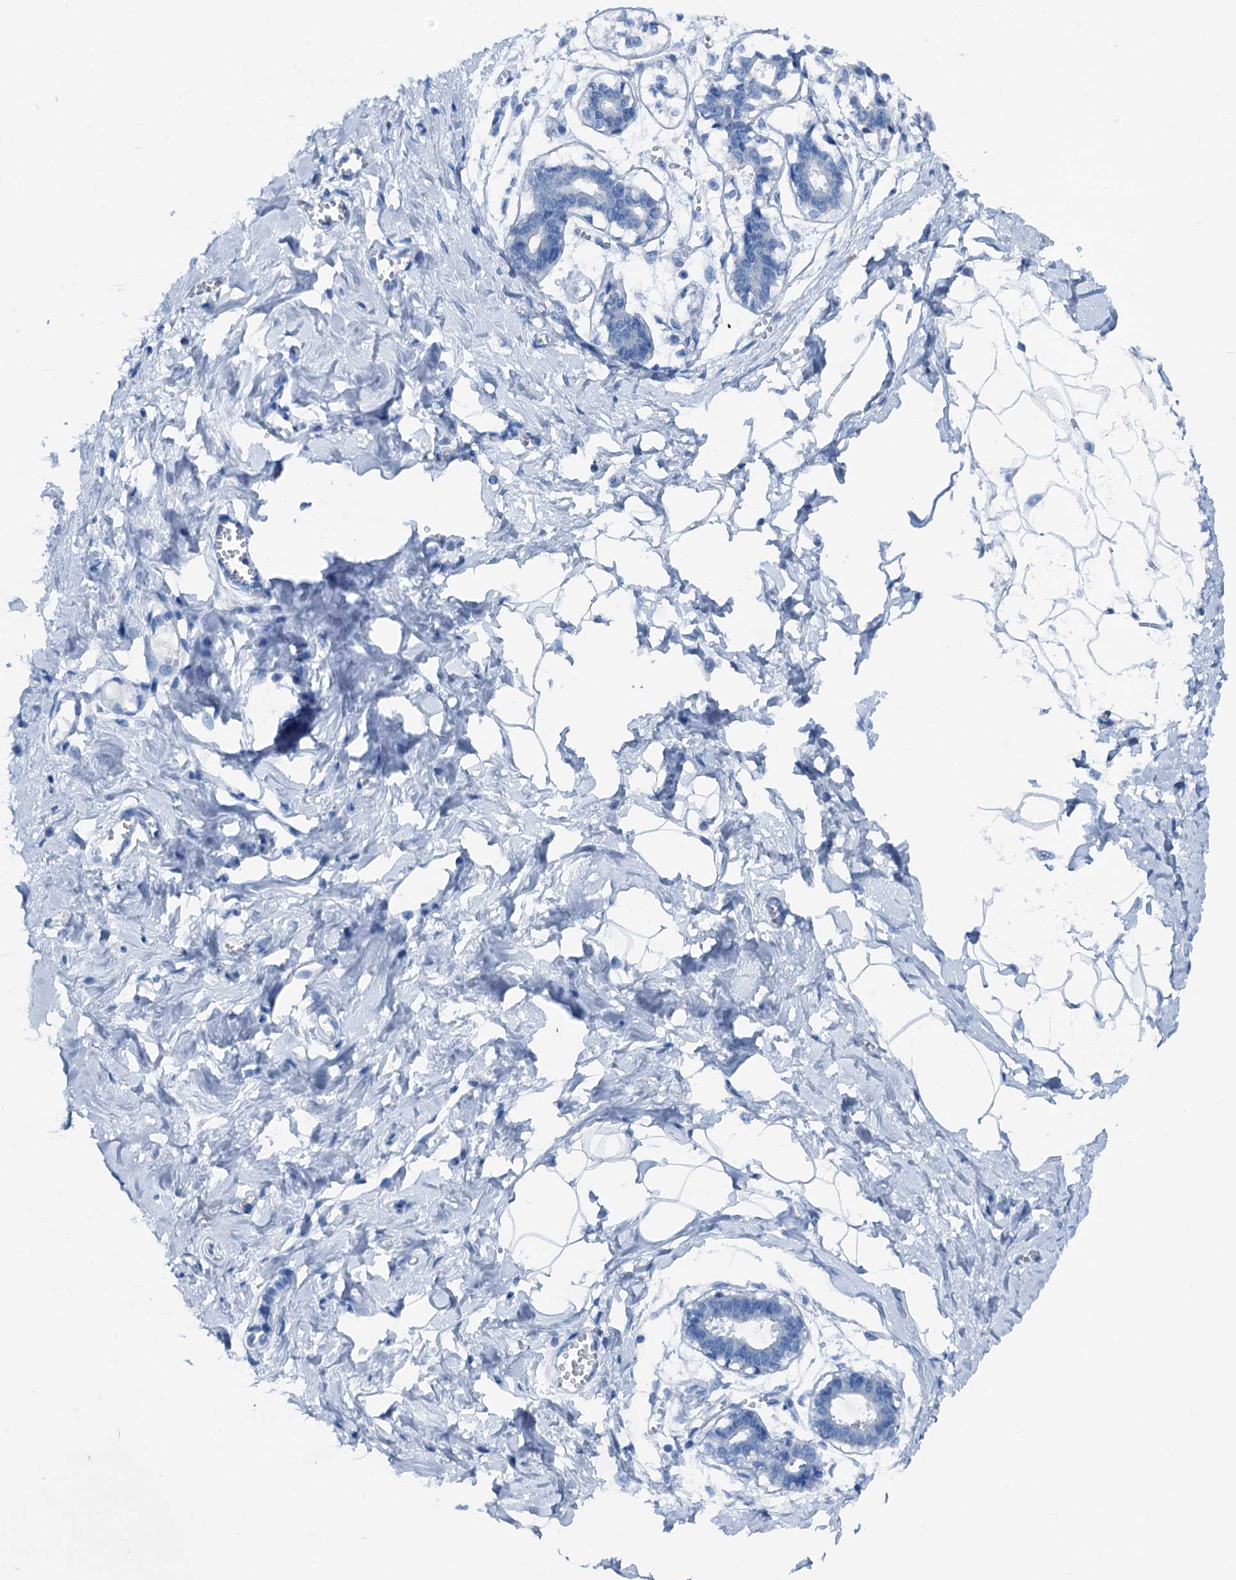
{"staining": {"intensity": "negative", "quantity": "none", "location": "none"}, "tissue": "breast", "cell_type": "Adipocytes", "image_type": "normal", "snomed": [{"axis": "morphology", "description": "Normal tissue, NOS"}, {"axis": "topography", "description": "Breast"}], "caption": "Immunohistochemical staining of normal human breast displays no significant expression in adipocytes. (Stains: DAB immunohistochemistry with hematoxylin counter stain, Microscopy: brightfield microscopy at high magnification).", "gene": "C1QTNF4", "patient": {"sex": "female", "age": 27}}